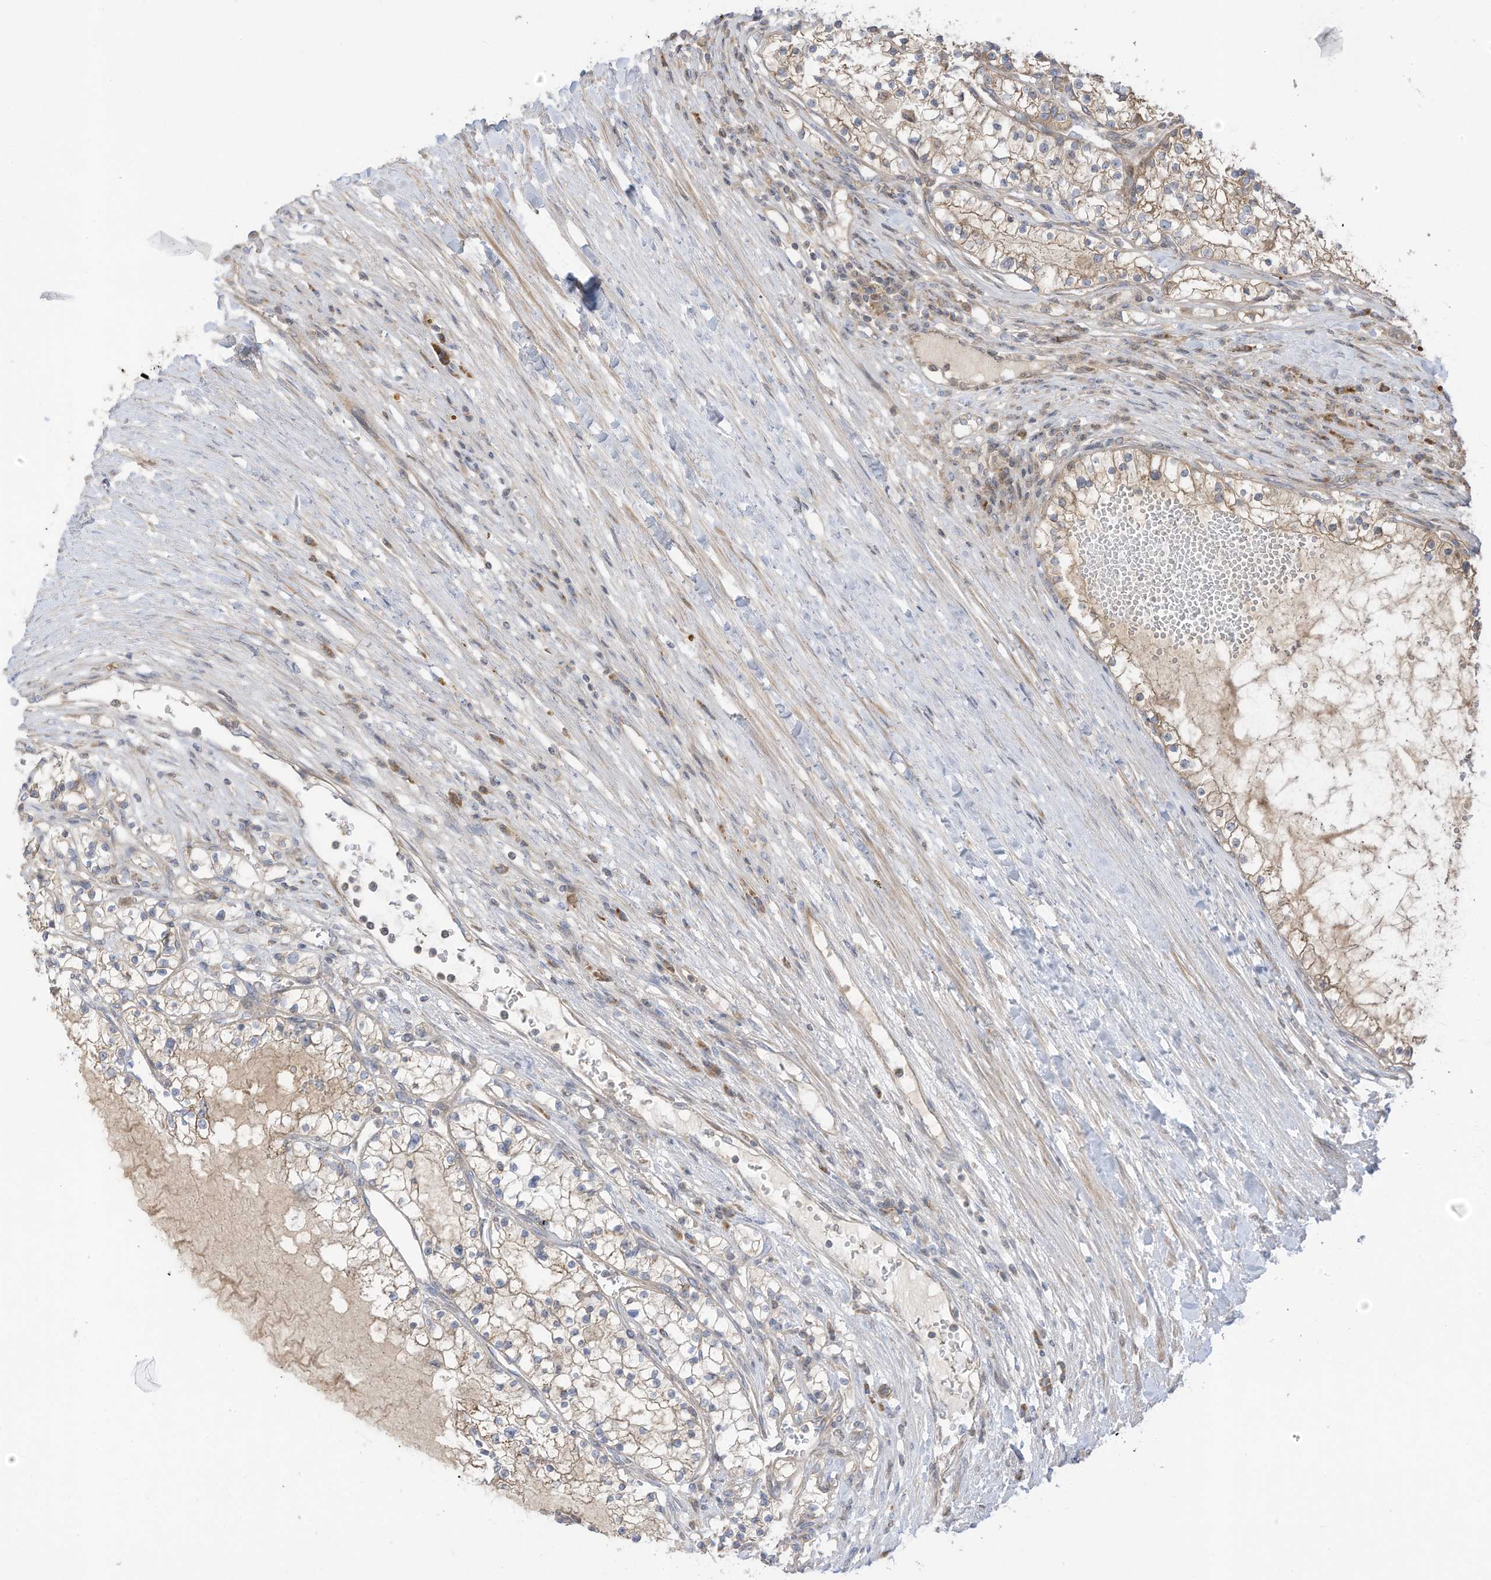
{"staining": {"intensity": "moderate", "quantity": "25%-75%", "location": "cytoplasmic/membranous"}, "tissue": "renal cancer", "cell_type": "Tumor cells", "image_type": "cancer", "snomed": [{"axis": "morphology", "description": "Normal tissue, NOS"}, {"axis": "morphology", "description": "Adenocarcinoma, NOS"}, {"axis": "topography", "description": "Kidney"}], "caption": "Protein staining by immunohistochemistry exhibits moderate cytoplasmic/membranous staining in approximately 25%-75% of tumor cells in adenocarcinoma (renal).", "gene": "CGAS", "patient": {"sex": "male", "age": 68}}